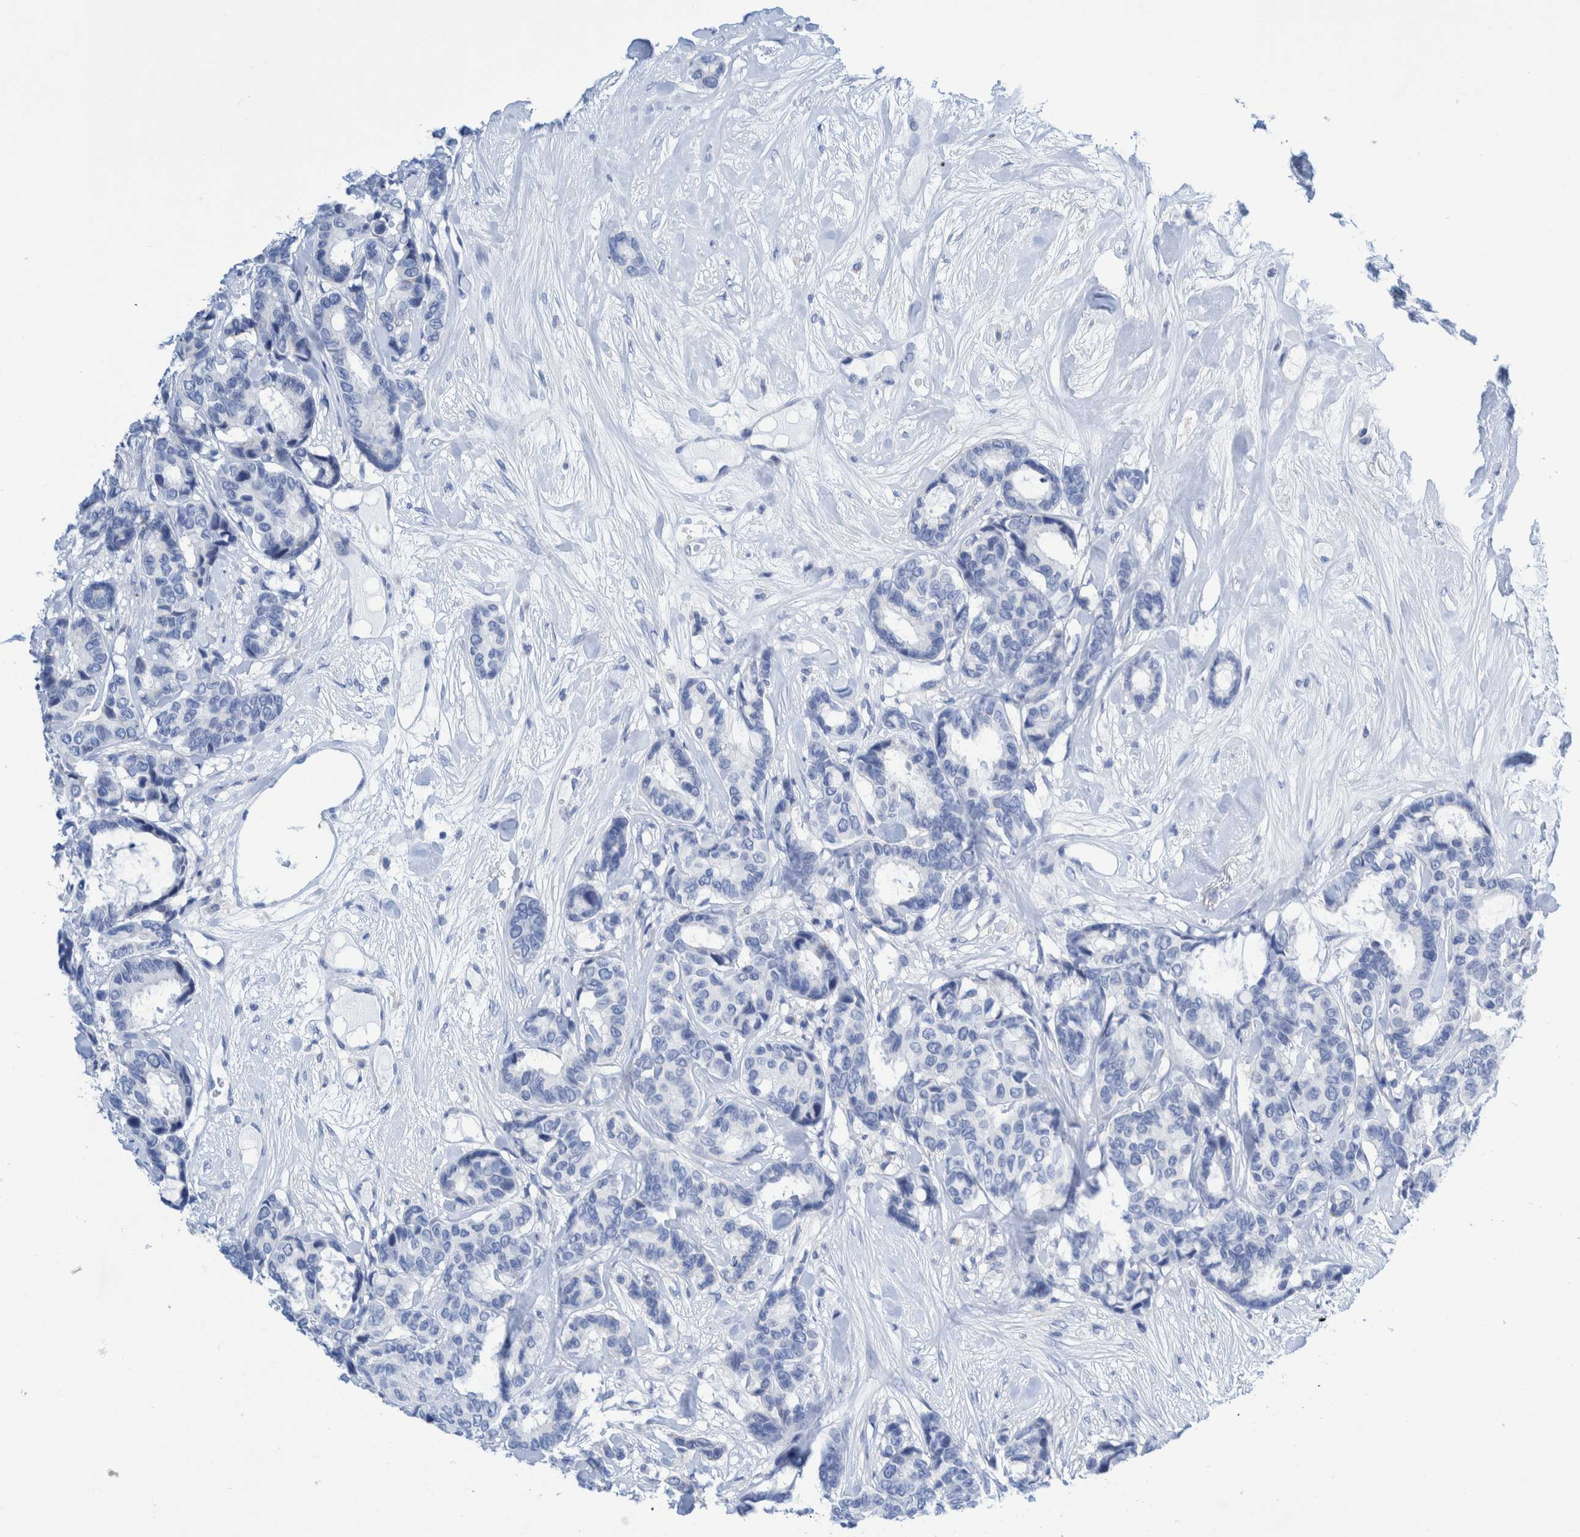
{"staining": {"intensity": "negative", "quantity": "none", "location": "none"}, "tissue": "breast cancer", "cell_type": "Tumor cells", "image_type": "cancer", "snomed": [{"axis": "morphology", "description": "Duct carcinoma"}, {"axis": "topography", "description": "Breast"}], "caption": "An image of breast cancer (intraductal carcinoma) stained for a protein demonstrates no brown staining in tumor cells.", "gene": "KRT14", "patient": {"sex": "female", "age": 87}}